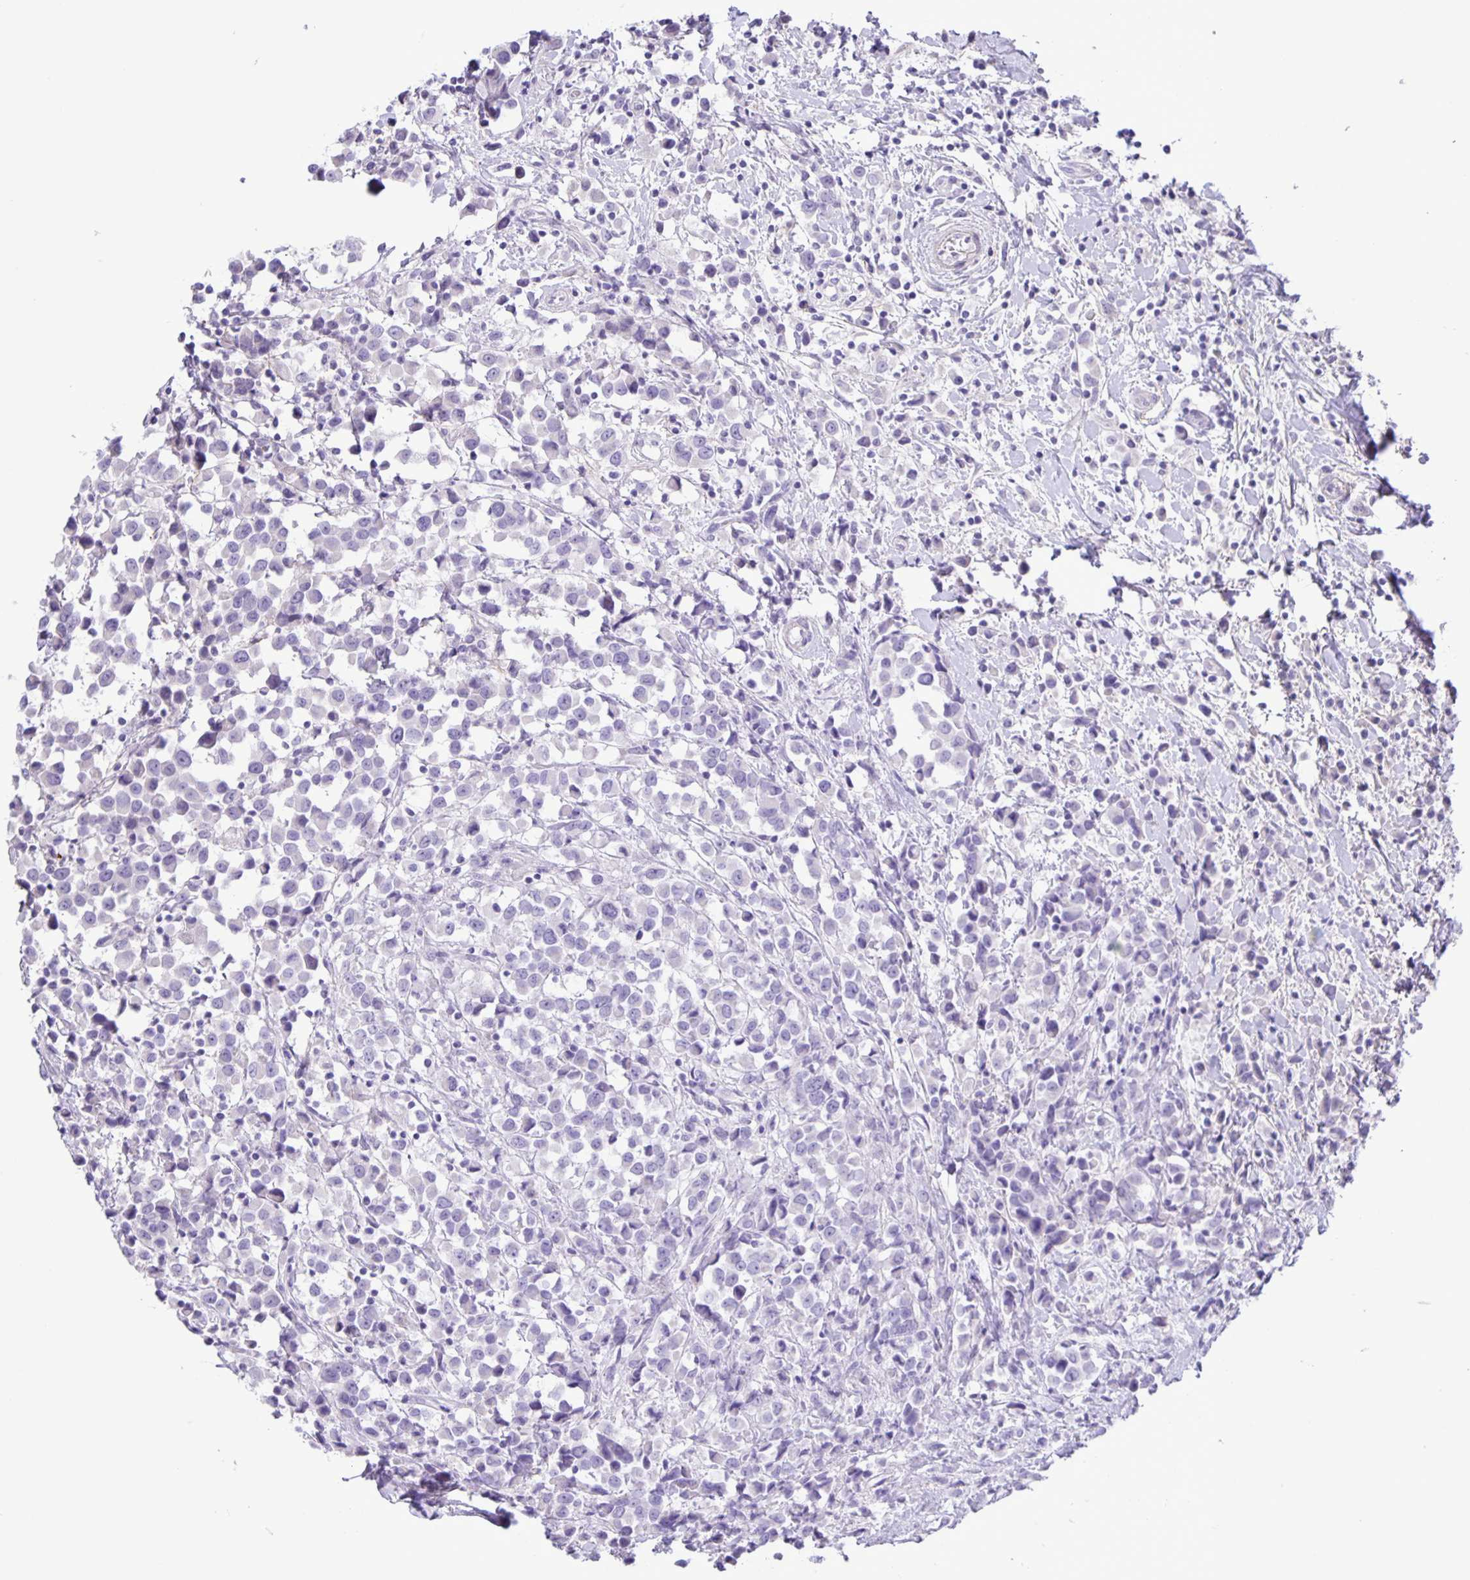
{"staining": {"intensity": "negative", "quantity": "none", "location": "none"}, "tissue": "breast cancer", "cell_type": "Tumor cells", "image_type": "cancer", "snomed": [{"axis": "morphology", "description": "Duct carcinoma"}, {"axis": "topography", "description": "Breast"}], "caption": "Tumor cells are negative for brown protein staining in breast cancer. (DAB (3,3'-diaminobenzidine) immunohistochemistry (IHC) with hematoxylin counter stain).", "gene": "ADCK1", "patient": {"sex": "female", "age": 61}}